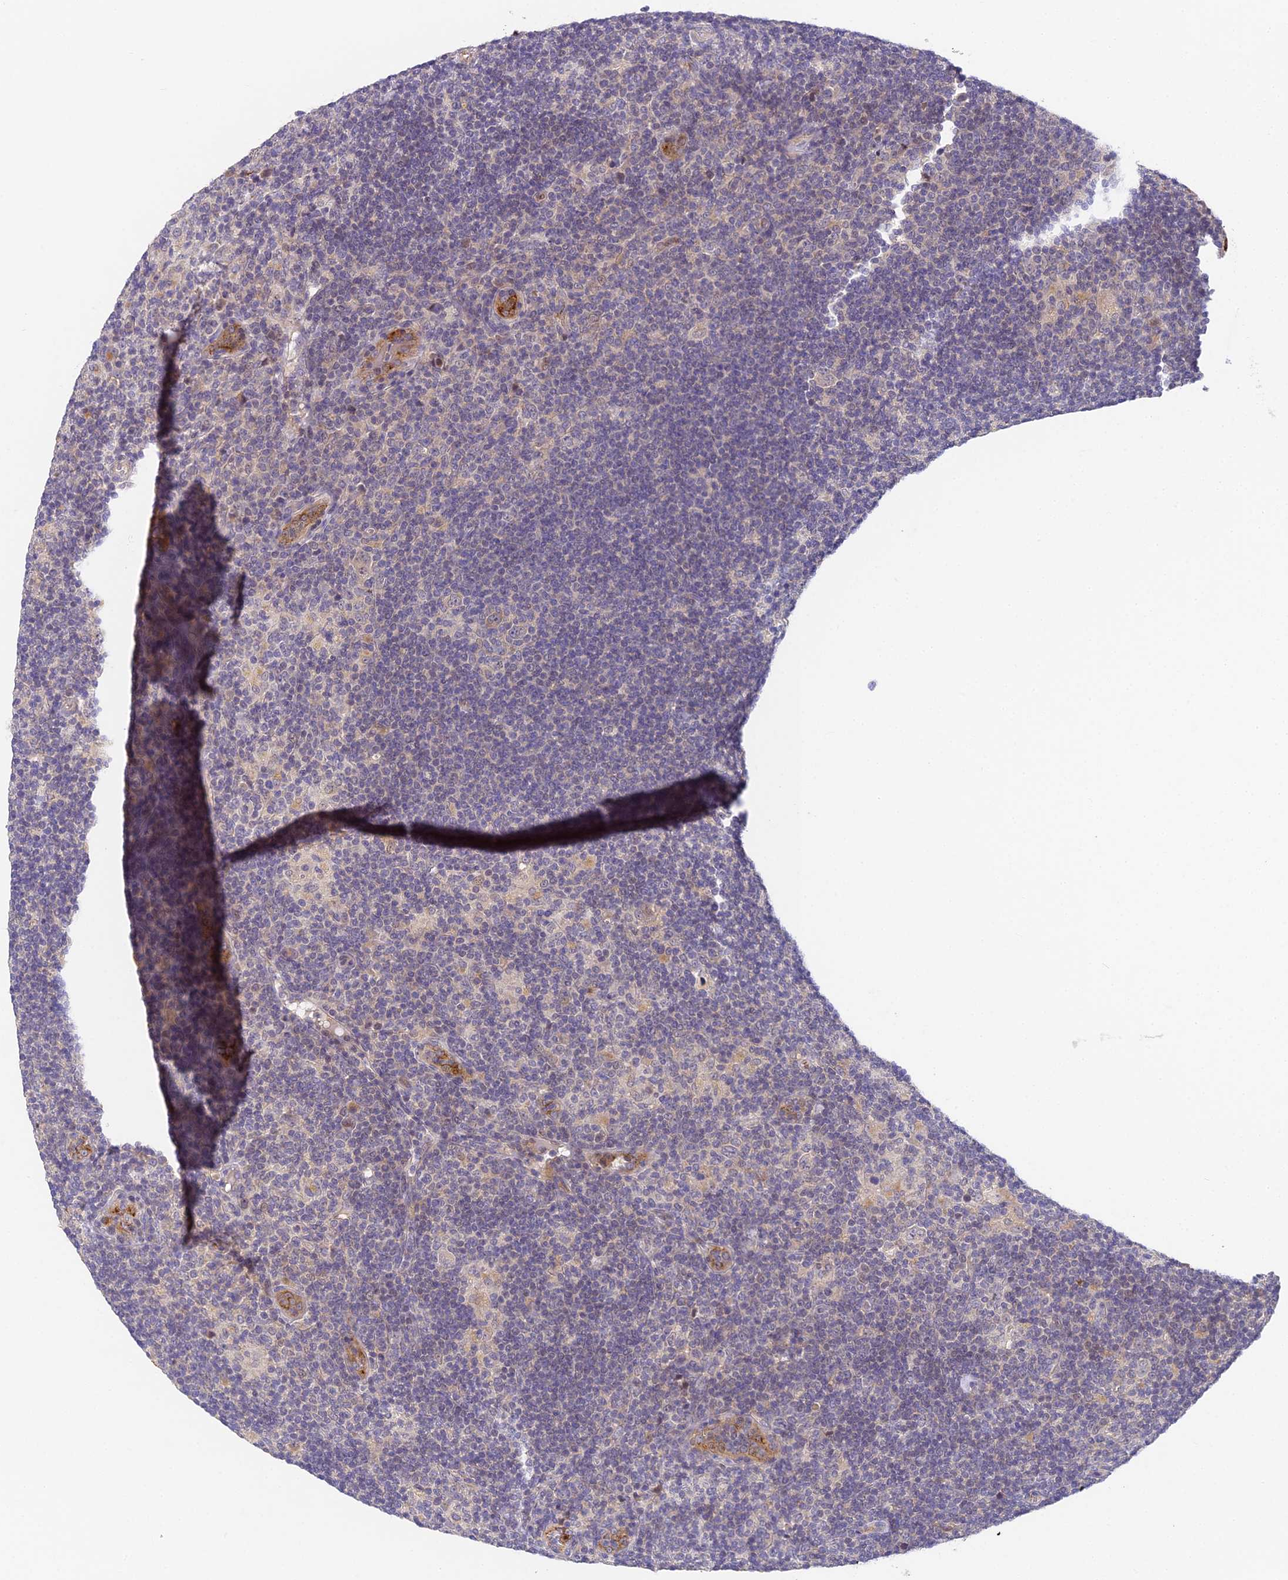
{"staining": {"intensity": "negative", "quantity": "none", "location": "none"}, "tissue": "lymphoma", "cell_type": "Tumor cells", "image_type": "cancer", "snomed": [{"axis": "morphology", "description": "Hodgkin's disease, NOS"}, {"axis": "topography", "description": "Lymph node"}], "caption": "Lymphoma was stained to show a protein in brown. There is no significant expression in tumor cells.", "gene": "DNAAF10", "patient": {"sex": "female", "age": 57}}